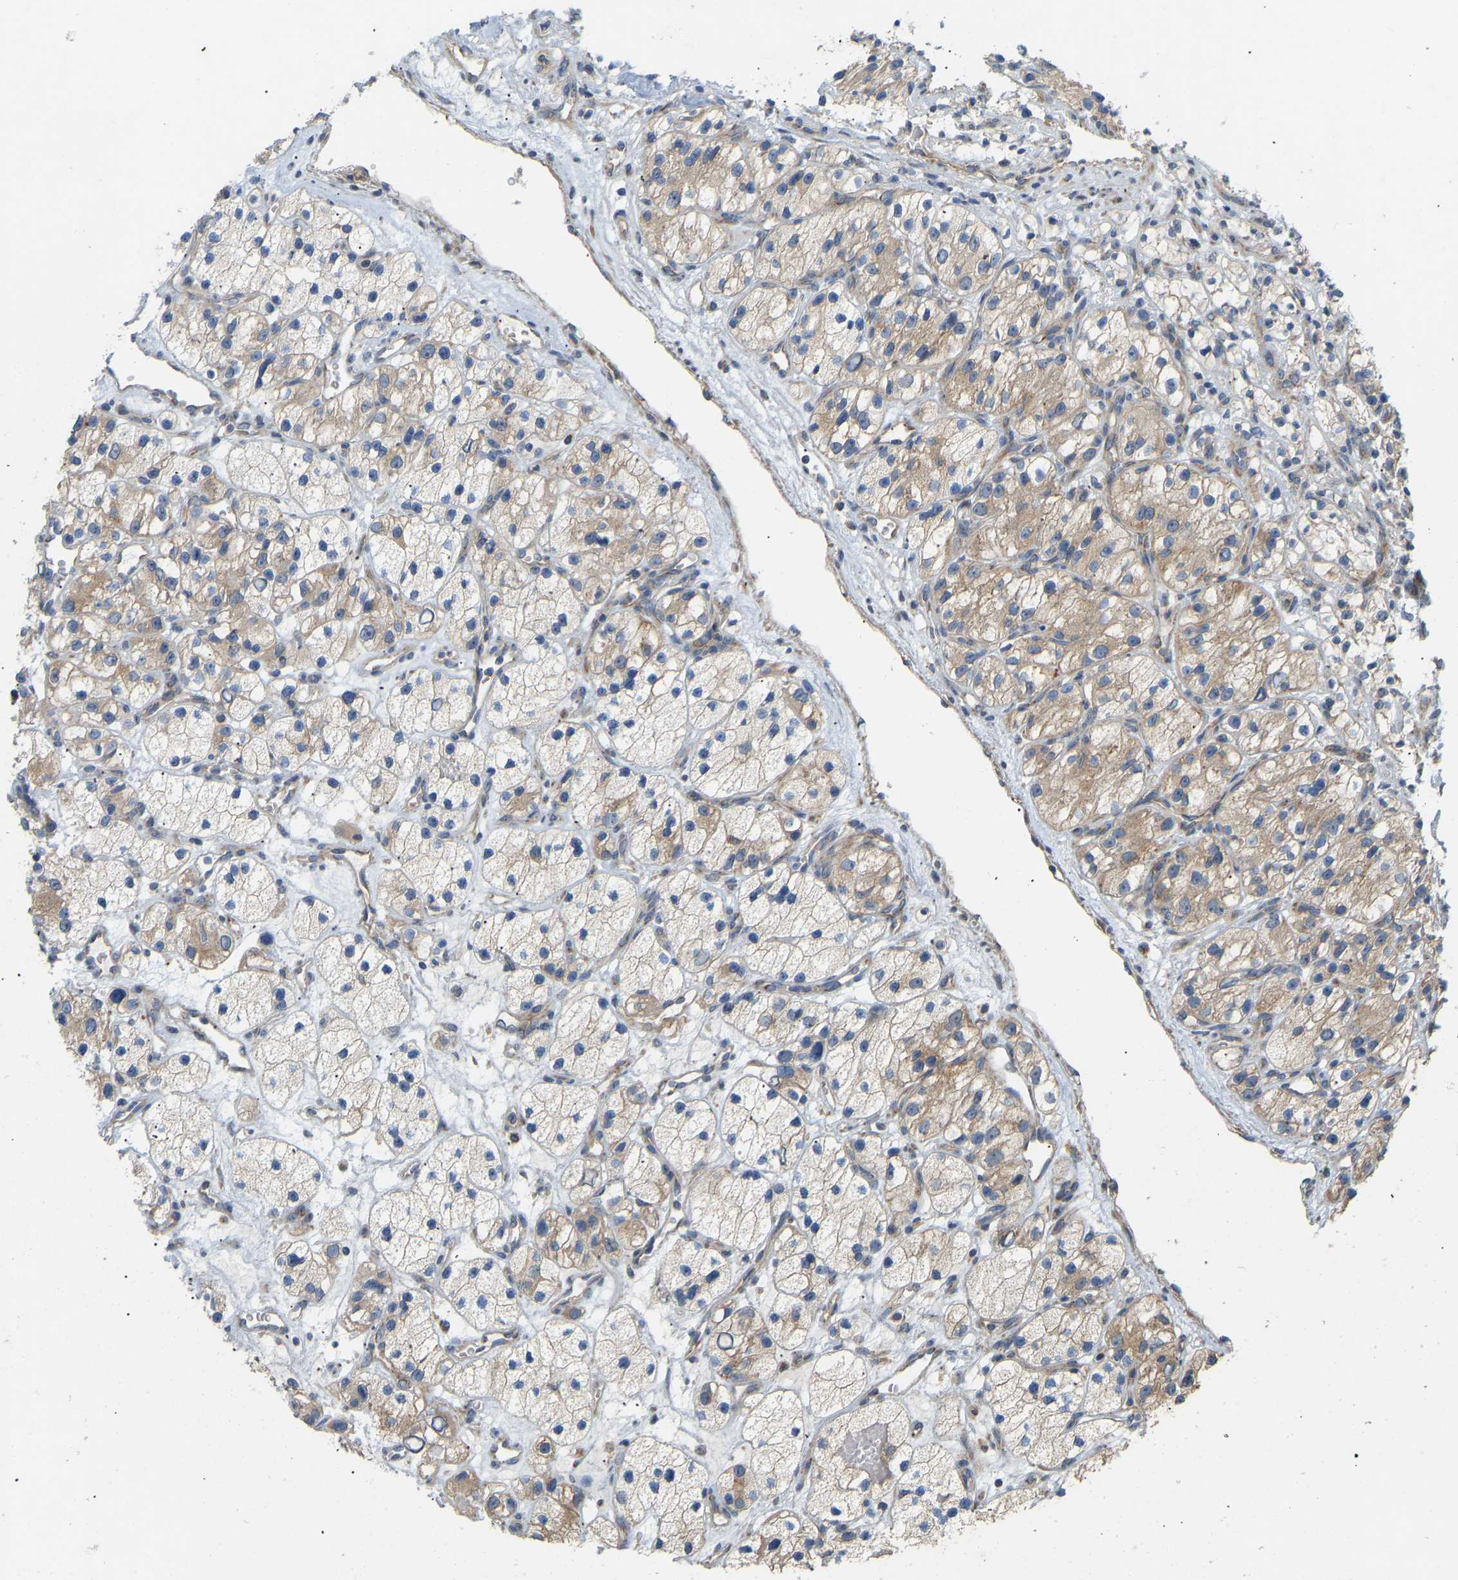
{"staining": {"intensity": "moderate", "quantity": "25%-75%", "location": "cytoplasmic/membranous"}, "tissue": "renal cancer", "cell_type": "Tumor cells", "image_type": "cancer", "snomed": [{"axis": "morphology", "description": "Adenocarcinoma, NOS"}, {"axis": "topography", "description": "Kidney"}], "caption": "Approximately 25%-75% of tumor cells in human renal cancer demonstrate moderate cytoplasmic/membranous protein staining as visualized by brown immunohistochemical staining.", "gene": "HACD2", "patient": {"sex": "male", "age": 59}}